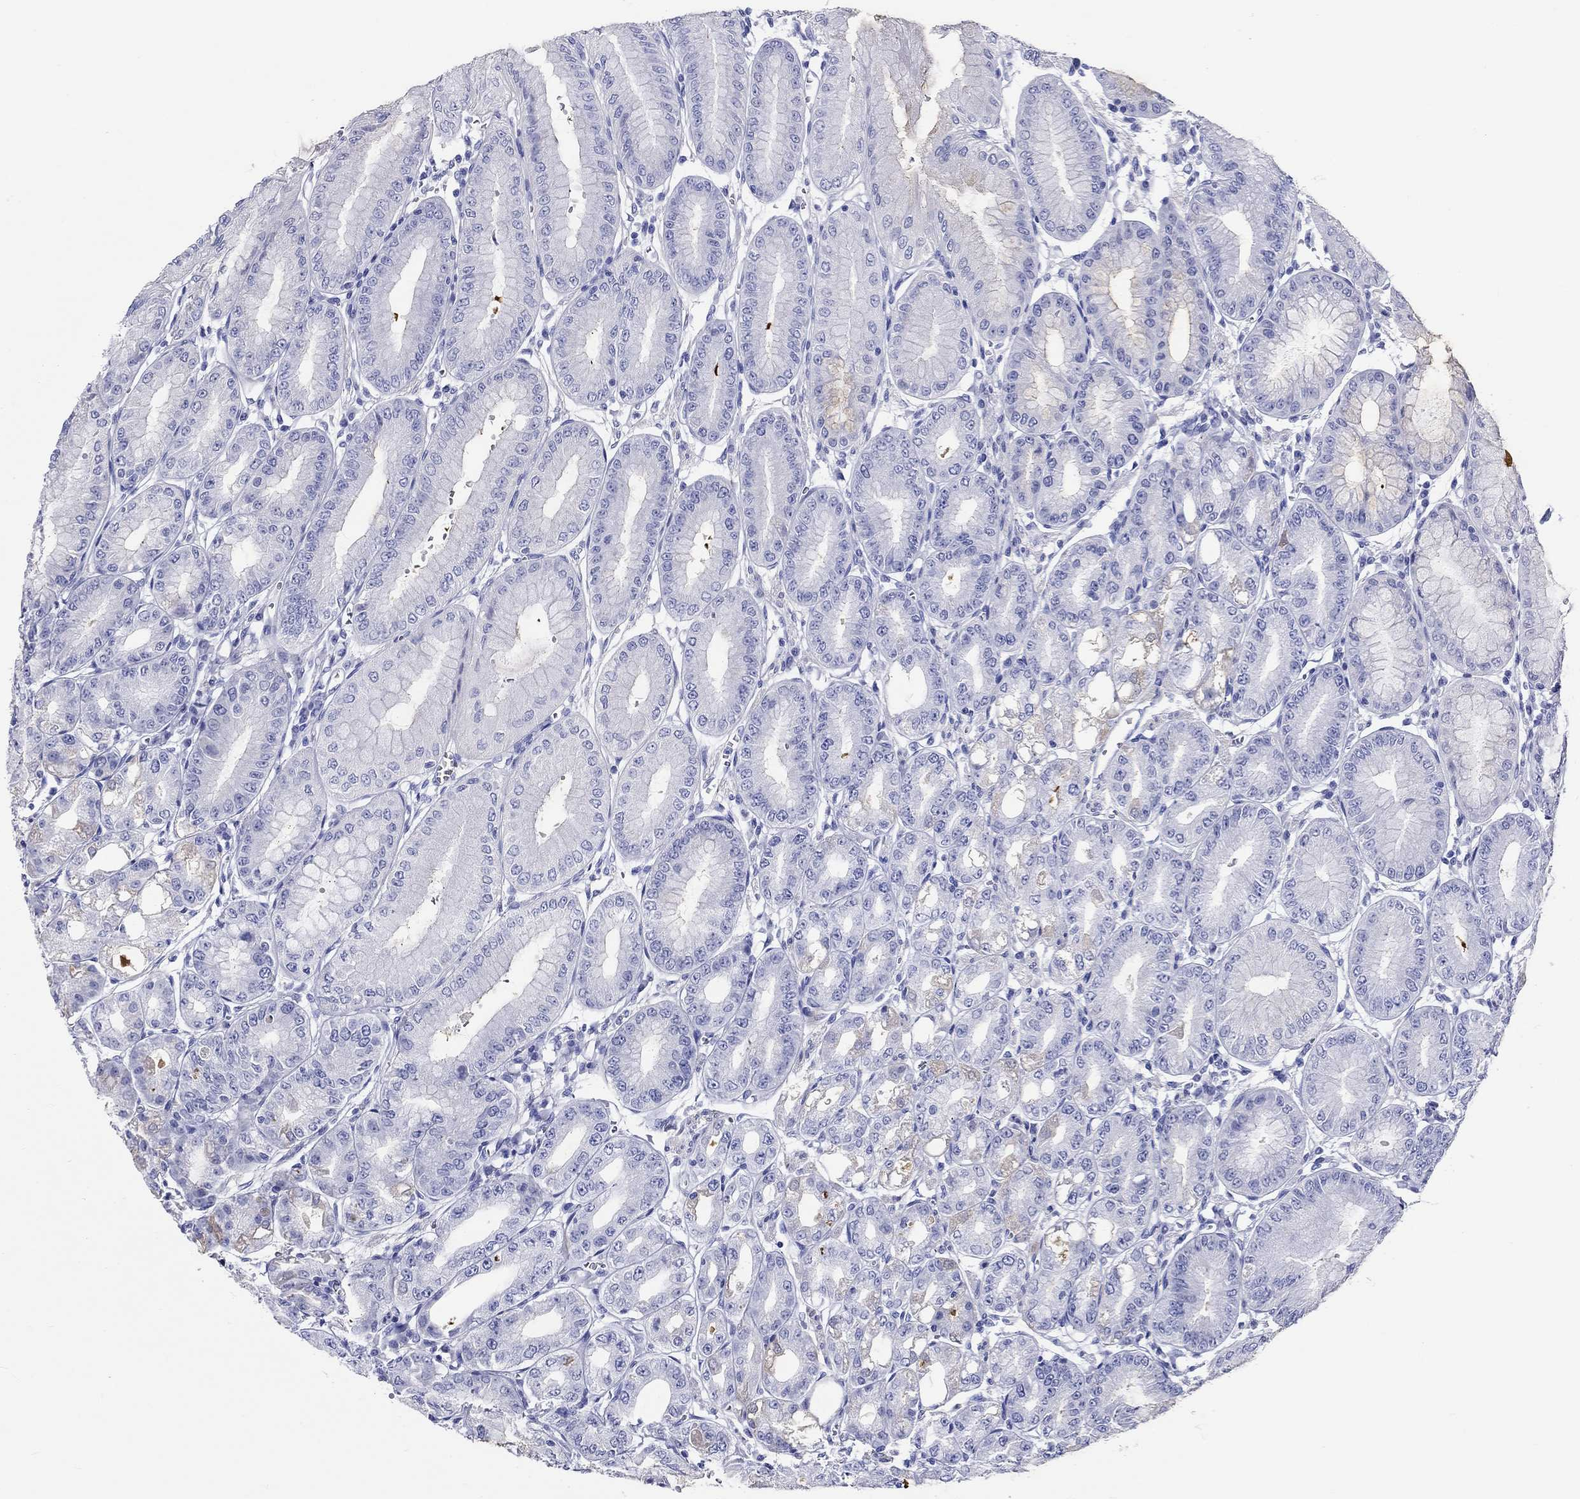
{"staining": {"intensity": "weak", "quantity": "<25%", "location": "cytoplasmic/membranous"}, "tissue": "stomach", "cell_type": "Glandular cells", "image_type": "normal", "snomed": [{"axis": "morphology", "description": "Normal tissue, NOS"}, {"axis": "topography", "description": "Stomach, lower"}], "caption": "A high-resolution histopathology image shows IHC staining of normal stomach, which displays no significant expression in glandular cells.", "gene": "CRYGS", "patient": {"sex": "male", "age": 71}}